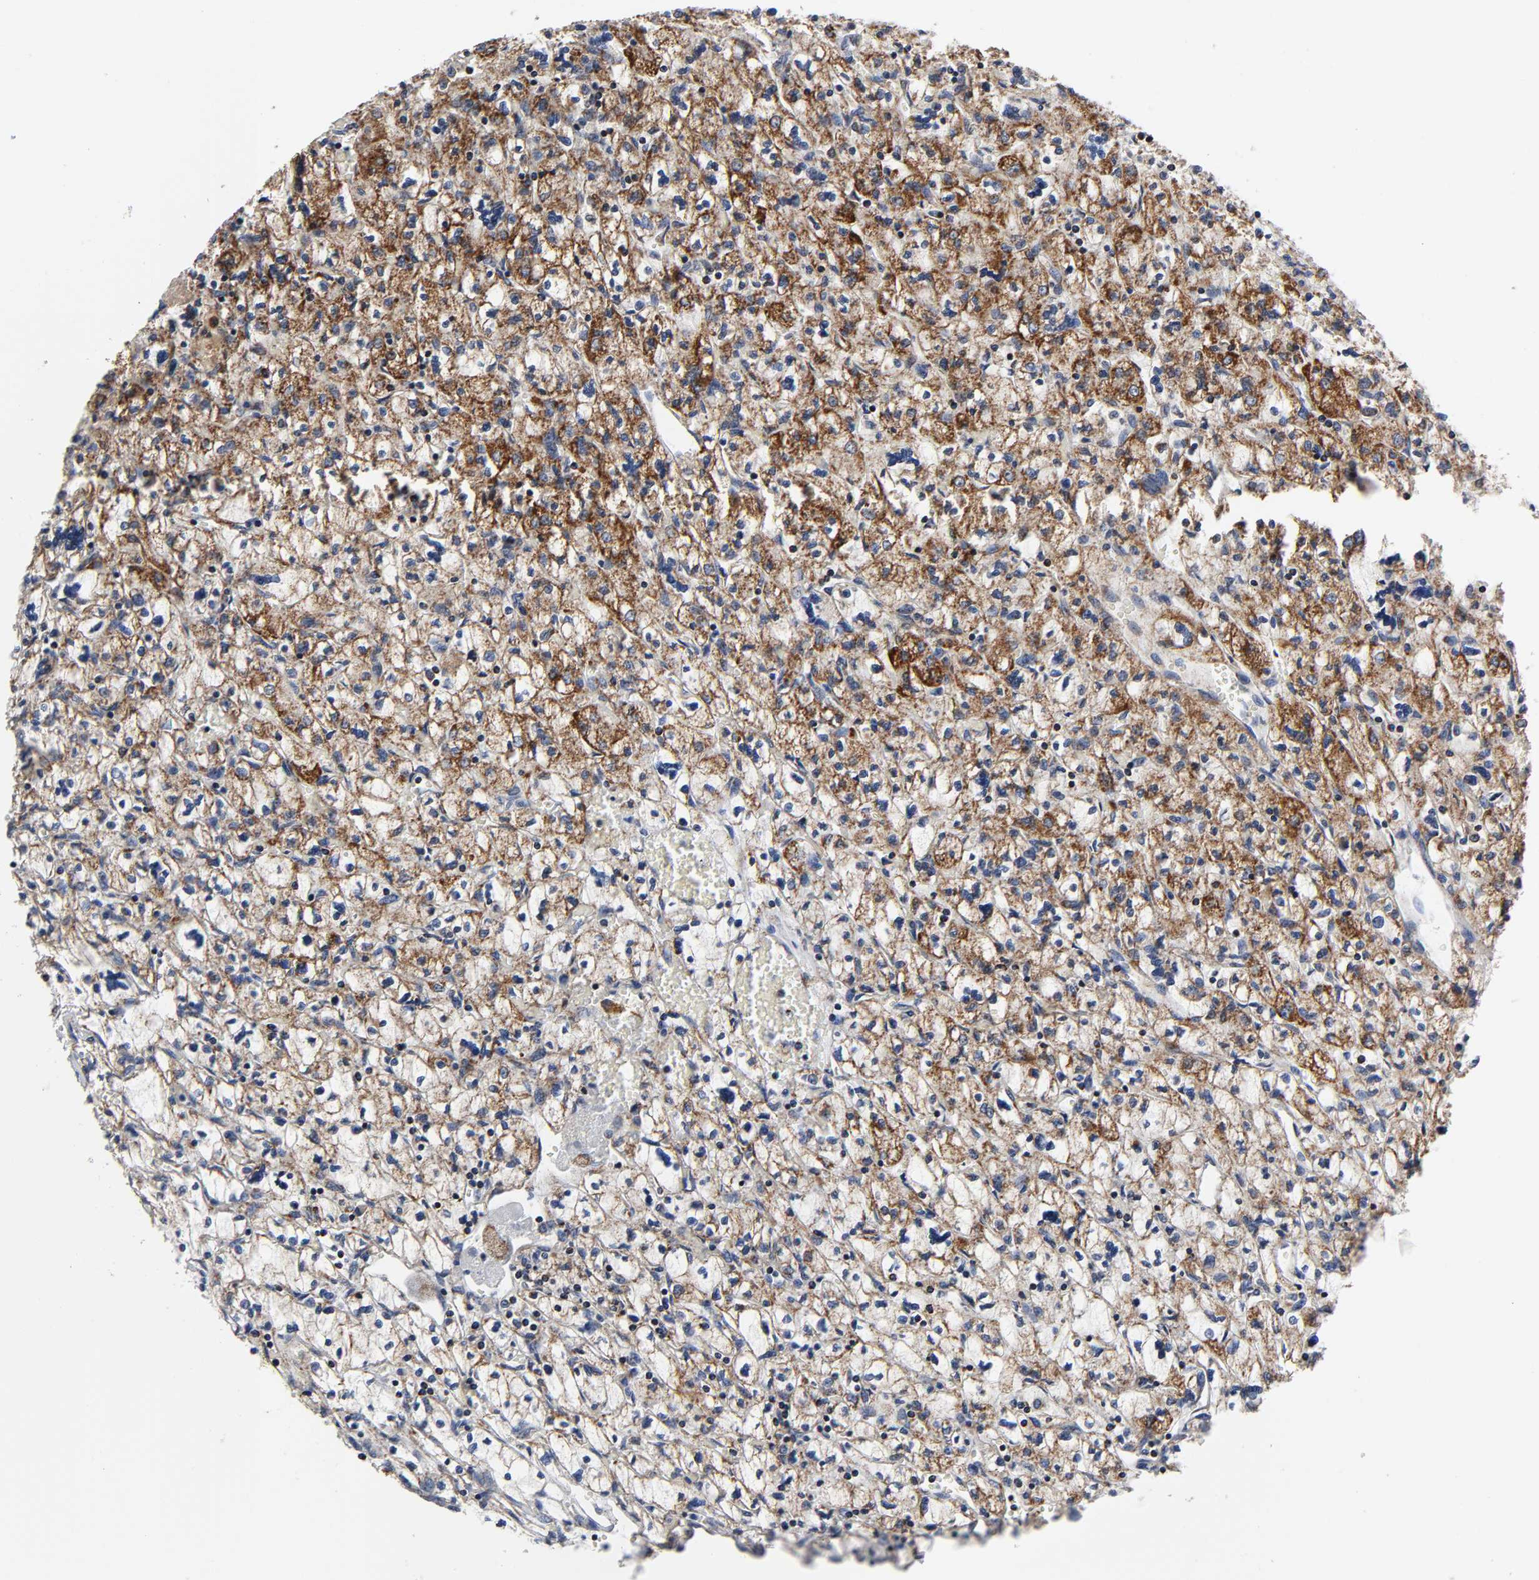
{"staining": {"intensity": "strong", "quantity": ">75%", "location": "cytoplasmic/membranous"}, "tissue": "renal cancer", "cell_type": "Tumor cells", "image_type": "cancer", "snomed": [{"axis": "morphology", "description": "Adenocarcinoma, NOS"}, {"axis": "topography", "description": "Kidney"}], "caption": "Renal cancer tissue exhibits strong cytoplasmic/membranous expression in approximately >75% of tumor cells", "gene": "AOPEP", "patient": {"sex": "female", "age": 83}}